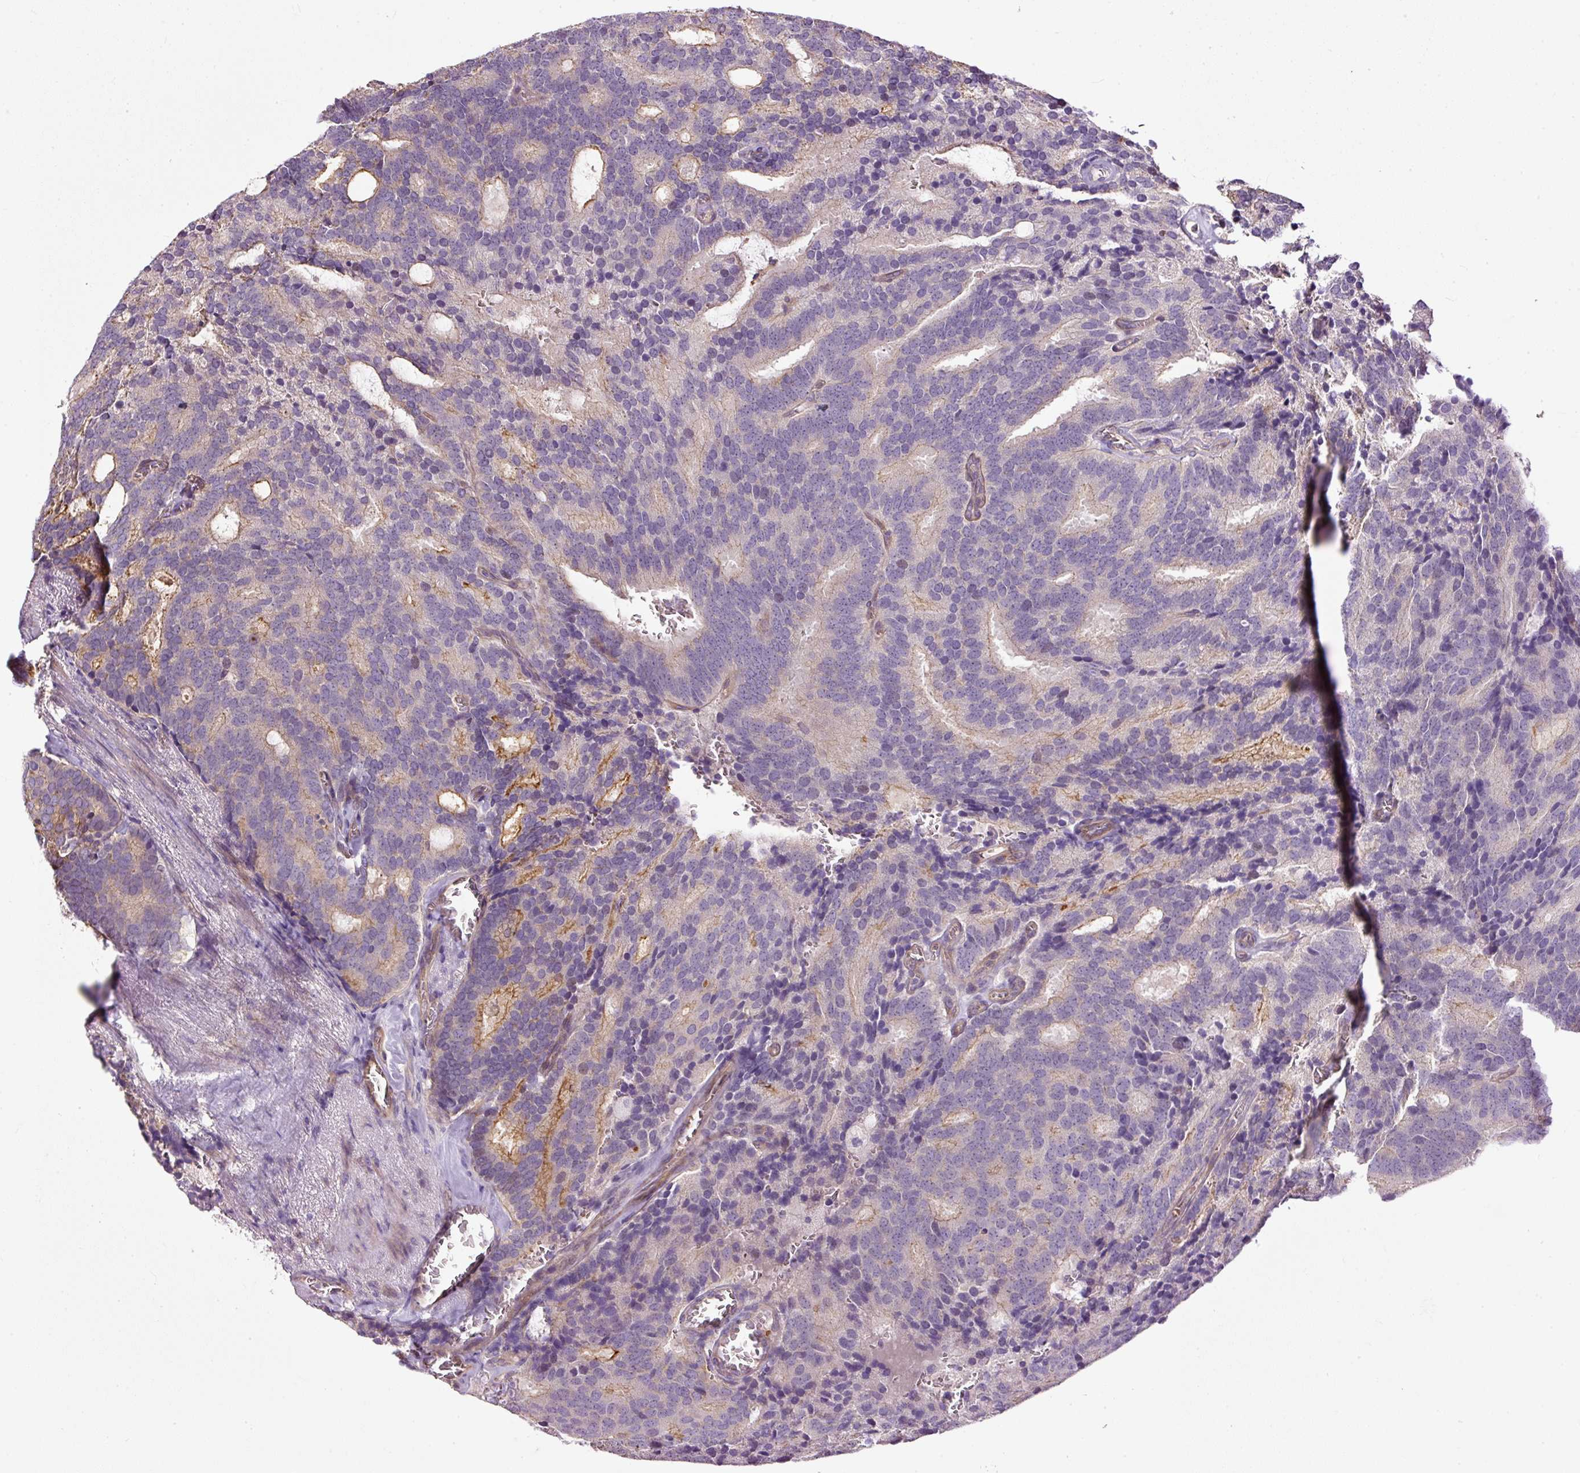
{"staining": {"intensity": "strong", "quantity": "<25%", "location": "cytoplasmic/membranous"}, "tissue": "prostate cancer", "cell_type": "Tumor cells", "image_type": "cancer", "snomed": [{"axis": "morphology", "description": "Adenocarcinoma, Low grade"}, {"axis": "topography", "description": "Prostate"}], "caption": "This is an image of IHC staining of prostate cancer, which shows strong expression in the cytoplasmic/membranous of tumor cells.", "gene": "USHBP1", "patient": {"sex": "male", "age": 71}}